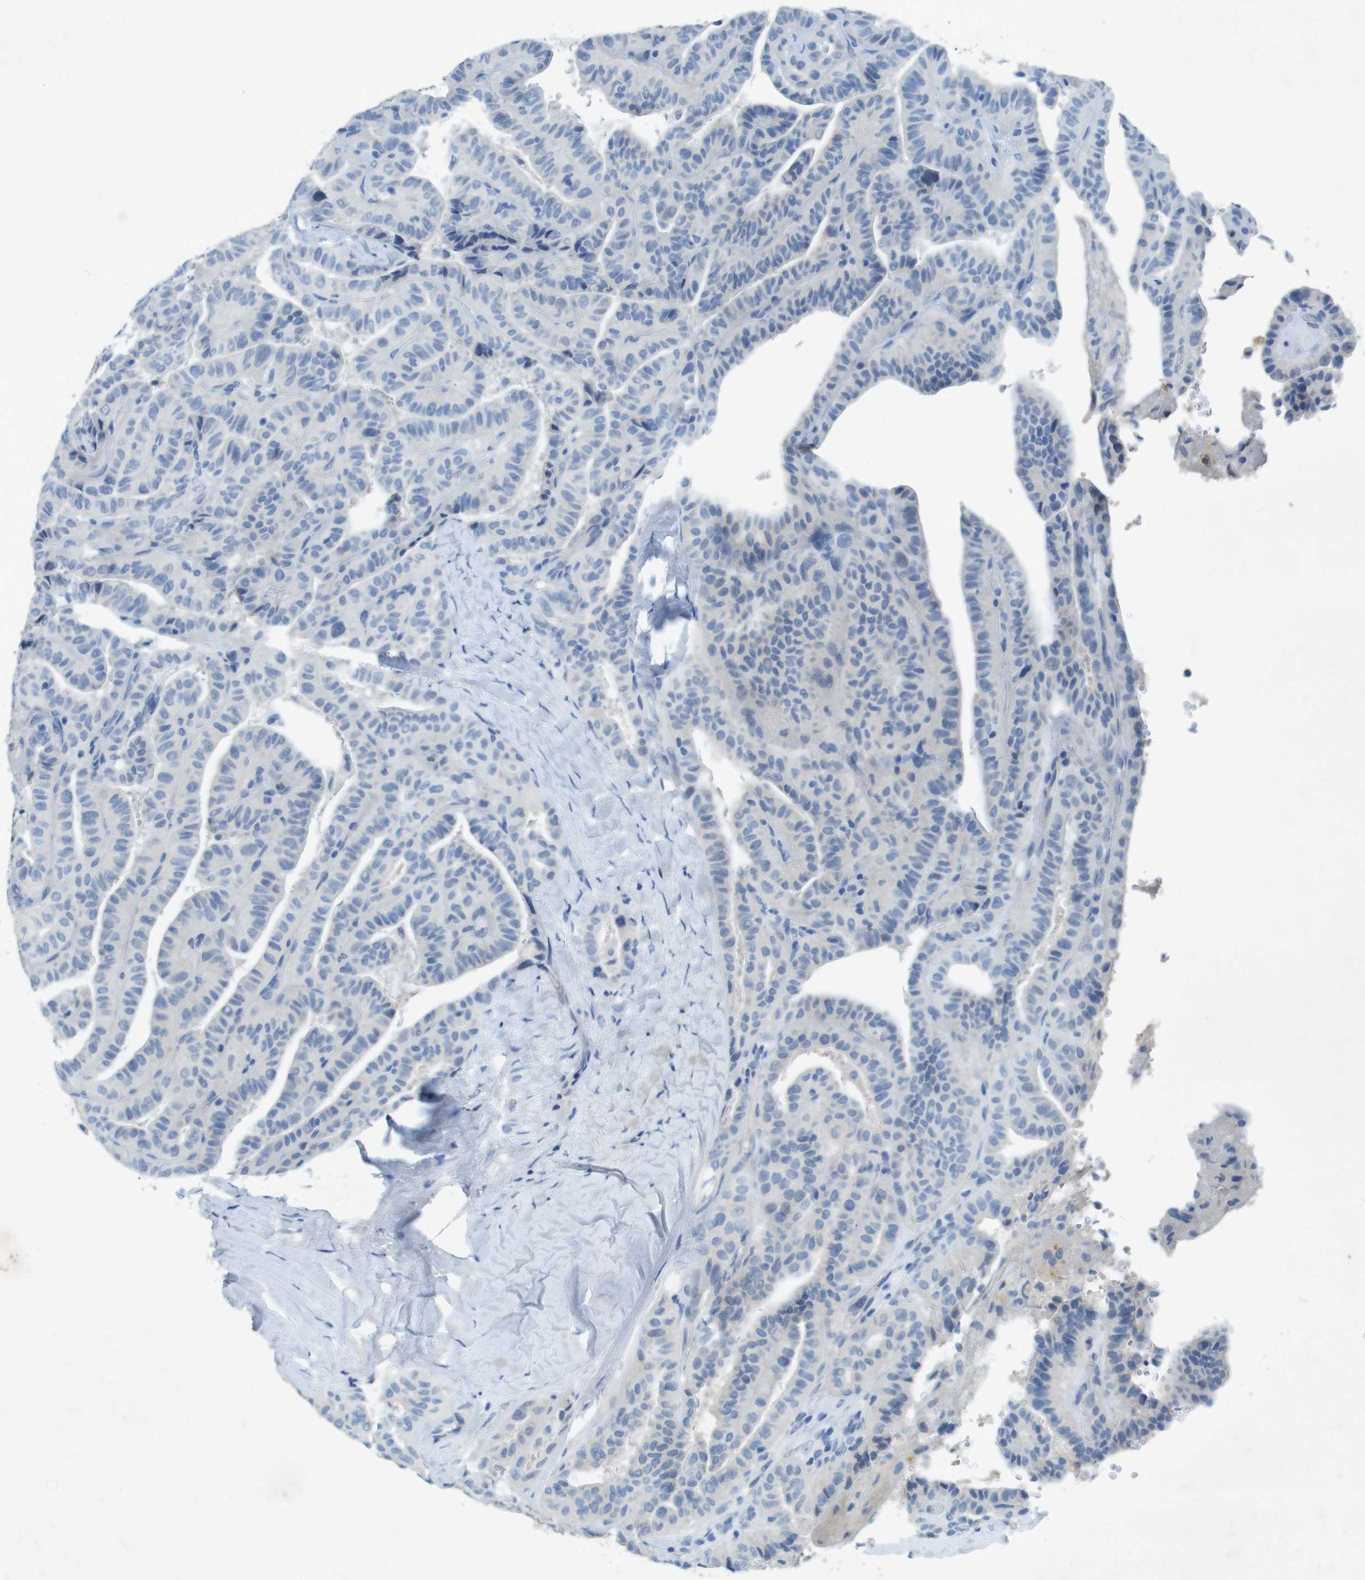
{"staining": {"intensity": "negative", "quantity": "none", "location": "none"}, "tissue": "thyroid cancer", "cell_type": "Tumor cells", "image_type": "cancer", "snomed": [{"axis": "morphology", "description": "Papillary adenocarcinoma, NOS"}, {"axis": "topography", "description": "Thyroid gland"}], "caption": "A histopathology image of thyroid cancer (papillary adenocarcinoma) stained for a protein demonstrates no brown staining in tumor cells.", "gene": "CD320", "patient": {"sex": "male", "age": 77}}